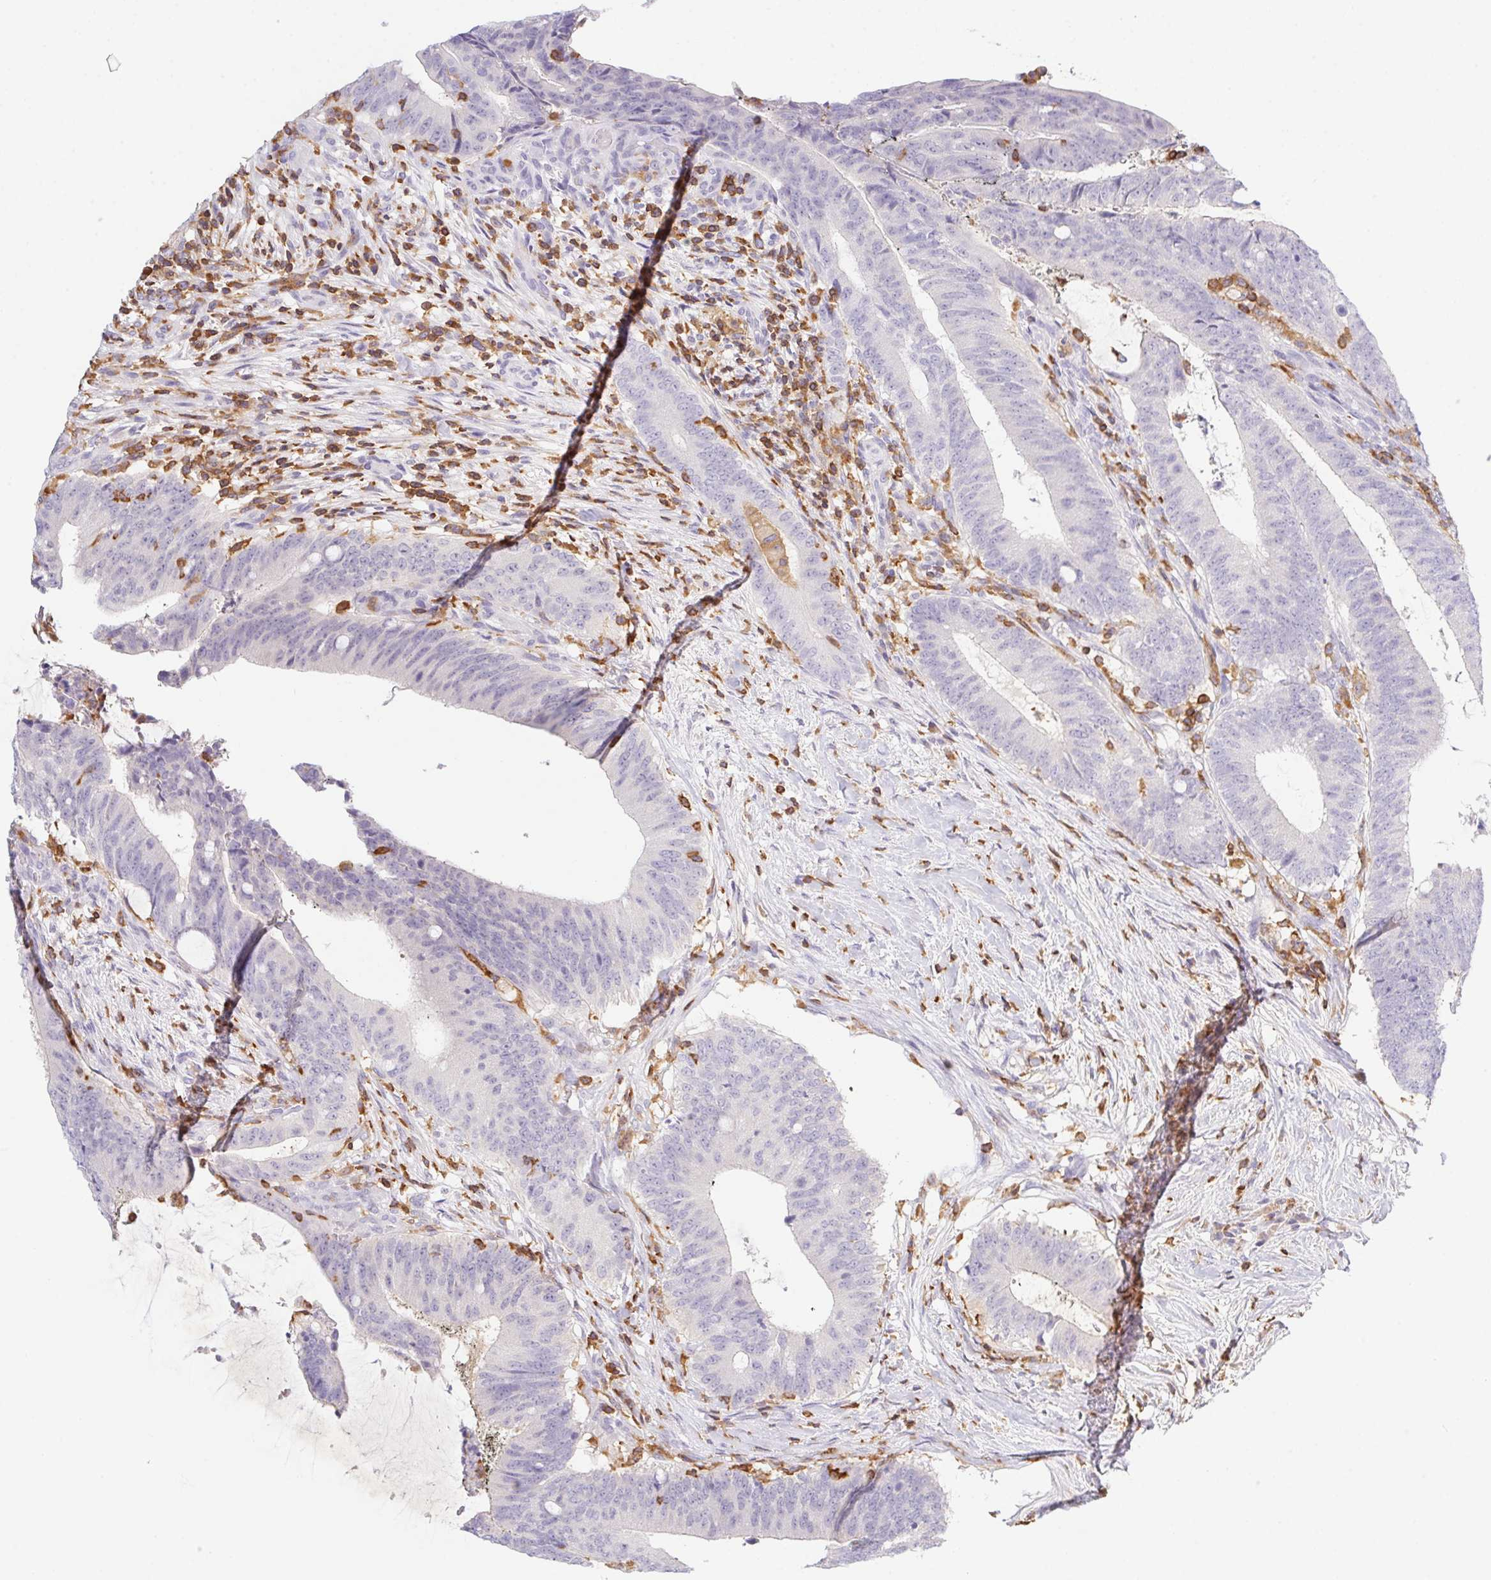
{"staining": {"intensity": "negative", "quantity": "none", "location": "none"}, "tissue": "colorectal cancer", "cell_type": "Tumor cells", "image_type": "cancer", "snomed": [{"axis": "morphology", "description": "Adenocarcinoma, NOS"}, {"axis": "topography", "description": "Colon"}], "caption": "This histopathology image is of colorectal cancer stained with immunohistochemistry to label a protein in brown with the nuclei are counter-stained blue. There is no expression in tumor cells.", "gene": "APBB1IP", "patient": {"sex": "female", "age": 43}}